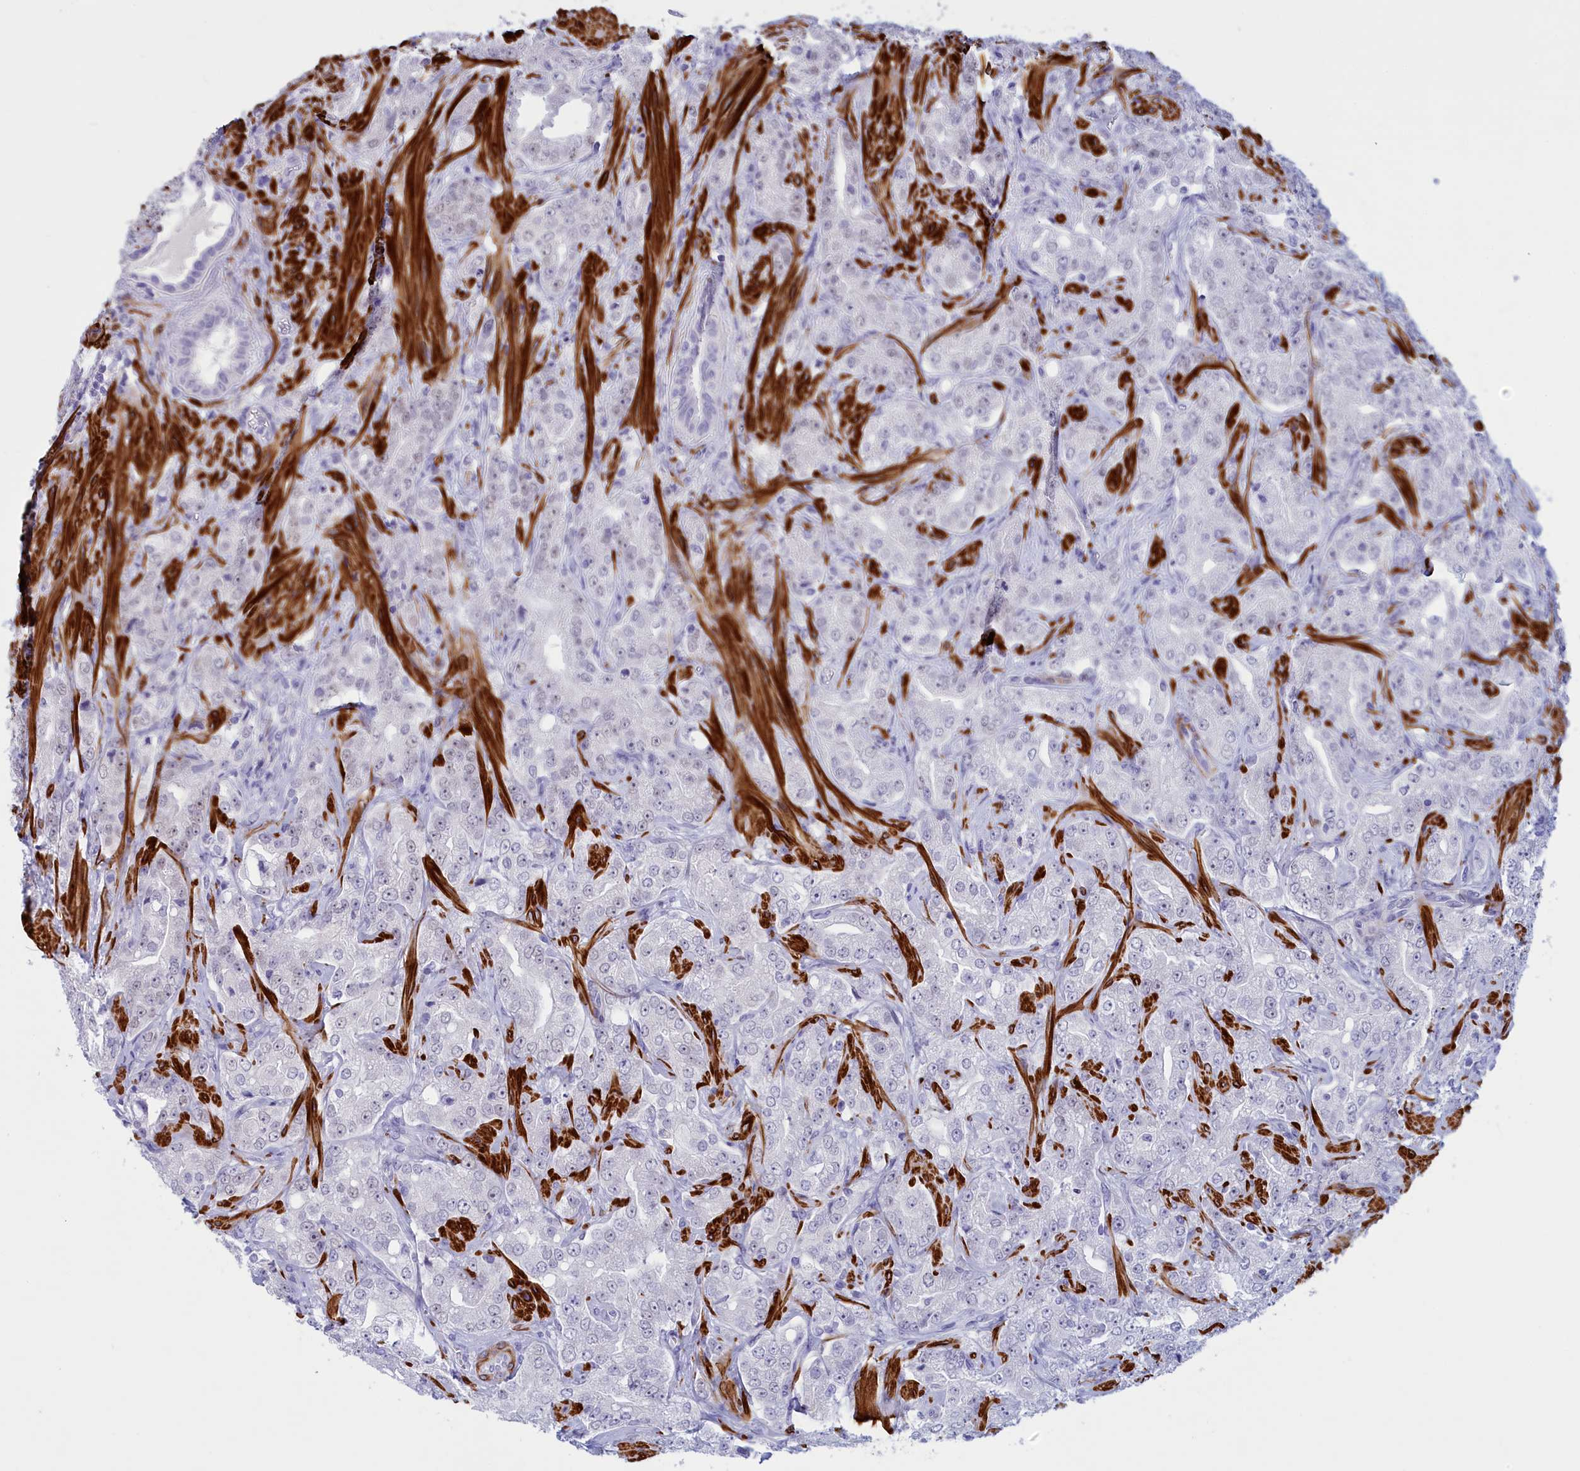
{"staining": {"intensity": "negative", "quantity": "none", "location": "none"}, "tissue": "prostate cancer", "cell_type": "Tumor cells", "image_type": "cancer", "snomed": [{"axis": "morphology", "description": "Adenocarcinoma, Low grade"}, {"axis": "topography", "description": "Prostate"}], "caption": "Immunohistochemistry image of human prostate adenocarcinoma (low-grade) stained for a protein (brown), which displays no staining in tumor cells. The staining was performed using DAB to visualize the protein expression in brown, while the nuclei were stained in blue with hematoxylin (Magnification: 20x).", "gene": "GAPDHS", "patient": {"sex": "male", "age": 67}}